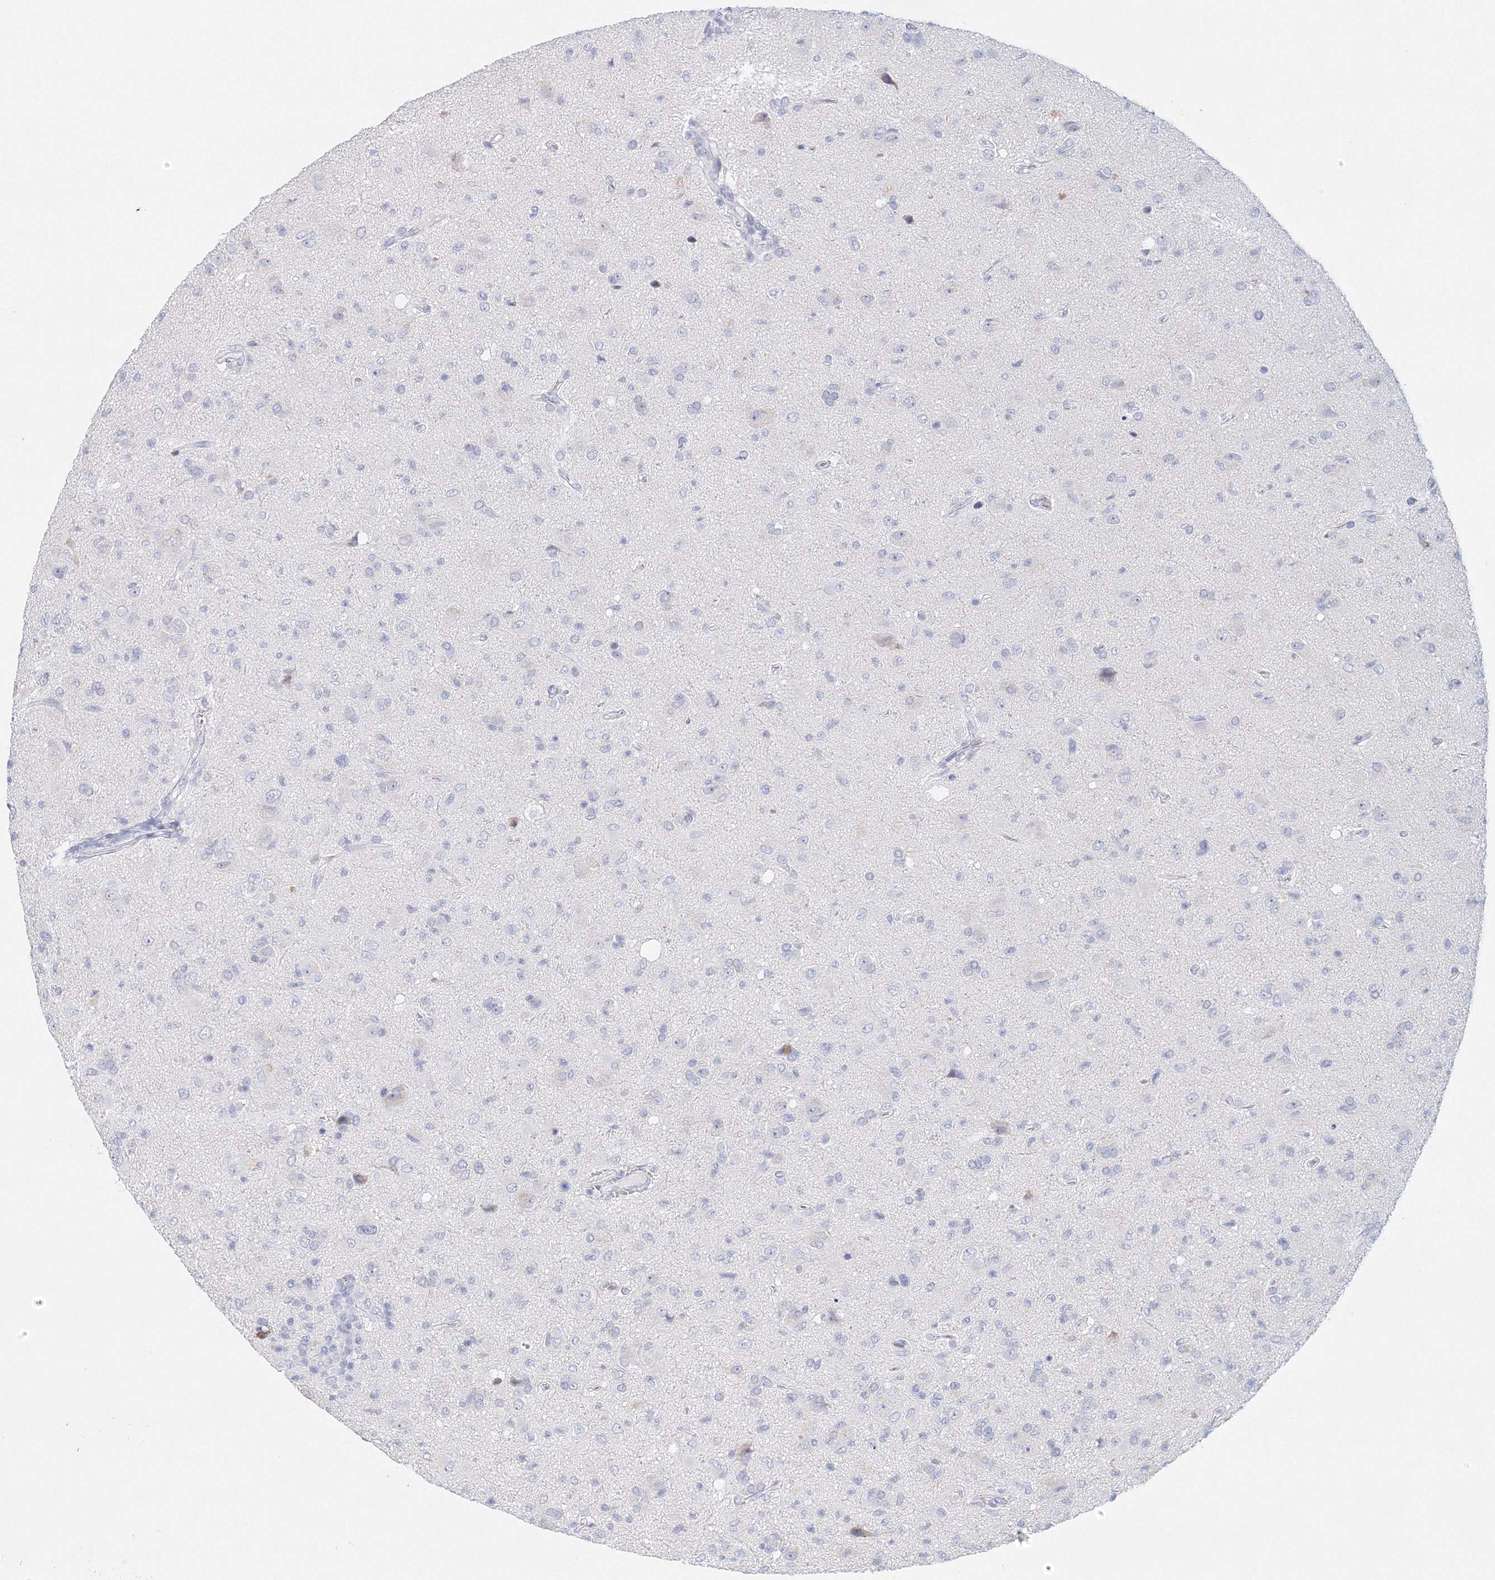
{"staining": {"intensity": "negative", "quantity": "none", "location": "none"}, "tissue": "glioma", "cell_type": "Tumor cells", "image_type": "cancer", "snomed": [{"axis": "morphology", "description": "Glioma, malignant, High grade"}, {"axis": "topography", "description": "Brain"}], "caption": "This is an immunohistochemistry (IHC) photomicrograph of human glioma. There is no positivity in tumor cells.", "gene": "VSIG1", "patient": {"sex": "female", "age": 57}}